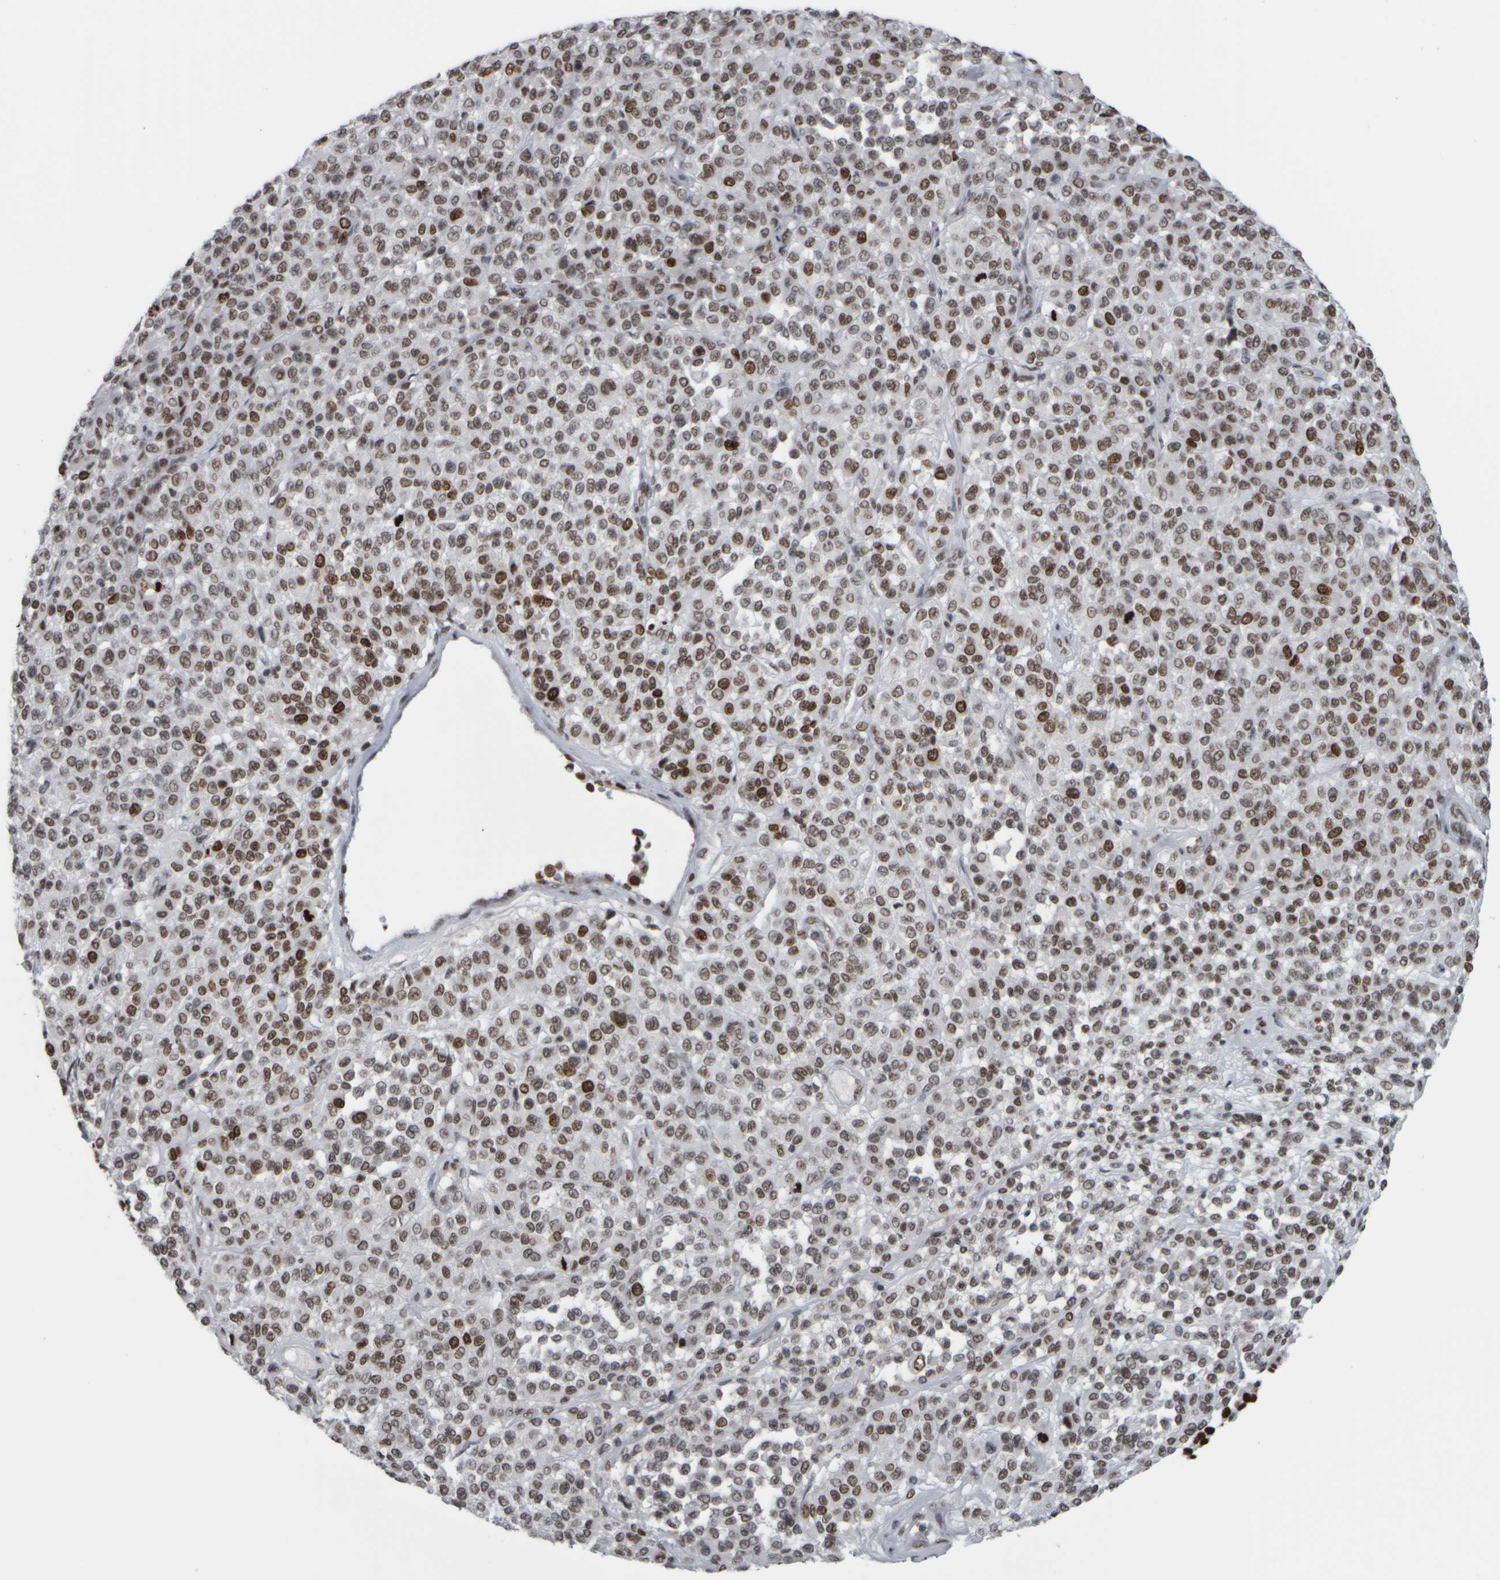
{"staining": {"intensity": "moderate", "quantity": ">75%", "location": "nuclear"}, "tissue": "melanoma", "cell_type": "Tumor cells", "image_type": "cancer", "snomed": [{"axis": "morphology", "description": "Malignant melanoma, Metastatic site"}, {"axis": "topography", "description": "Pancreas"}], "caption": "Protein expression analysis of melanoma demonstrates moderate nuclear positivity in approximately >75% of tumor cells. The protein of interest is shown in brown color, while the nuclei are stained blue.", "gene": "TOP2B", "patient": {"sex": "female", "age": 30}}